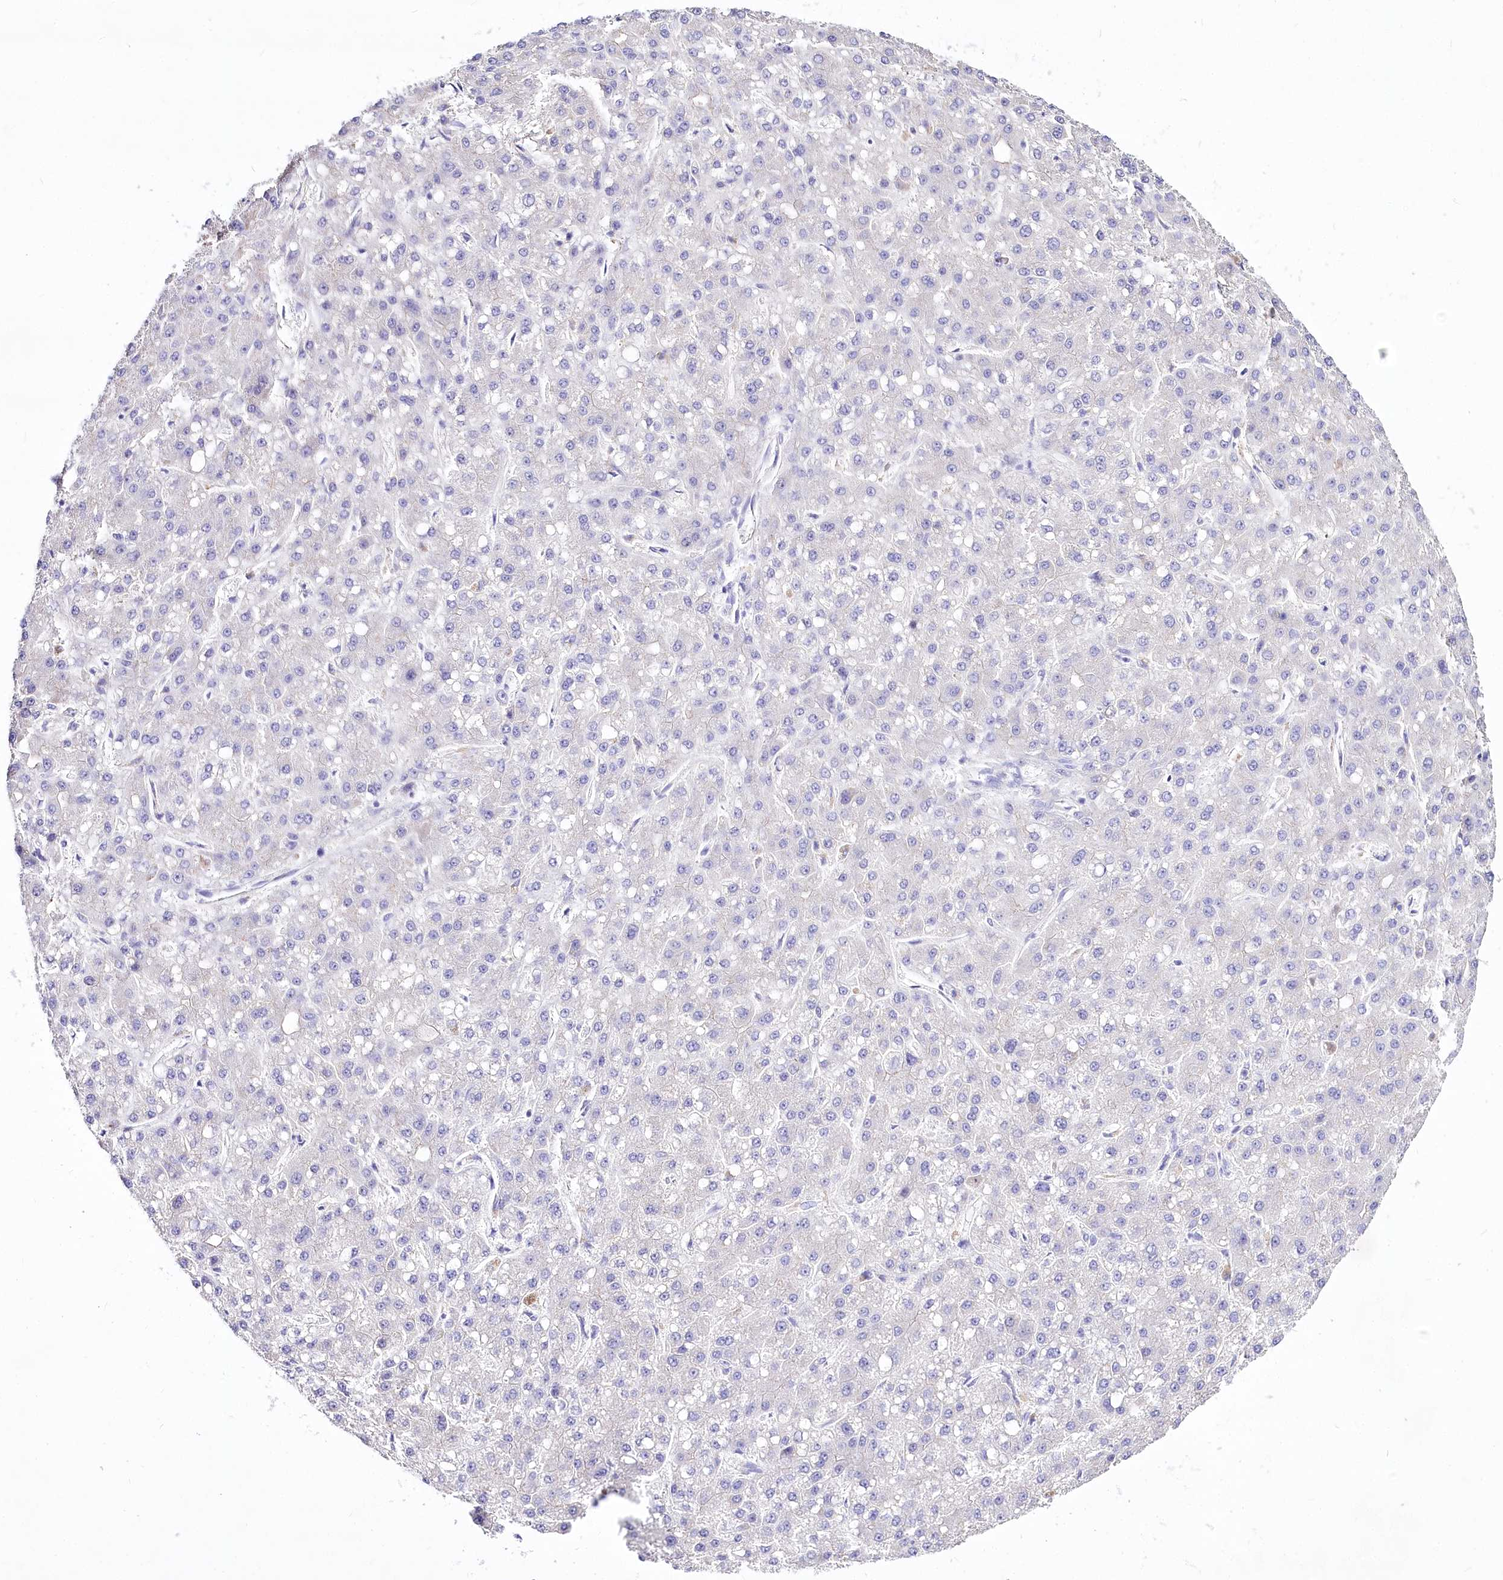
{"staining": {"intensity": "negative", "quantity": "none", "location": "none"}, "tissue": "liver cancer", "cell_type": "Tumor cells", "image_type": "cancer", "snomed": [{"axis": "morphology", "description": "Carcinoma, Hepatocellular, NOS"}, {"axis": "topography", "description": "Liver"}], "caption": "The image reveals no significant positivity in tumor cells of liver cancer (hepatocellular carcinoma). (Brightfield microscopy of DAB (3,3'-diaminobenzidine) immunohistochemistry at high magnification).", "gene": "LRRC34", "patient": {"sex": "male", "age": 67}}